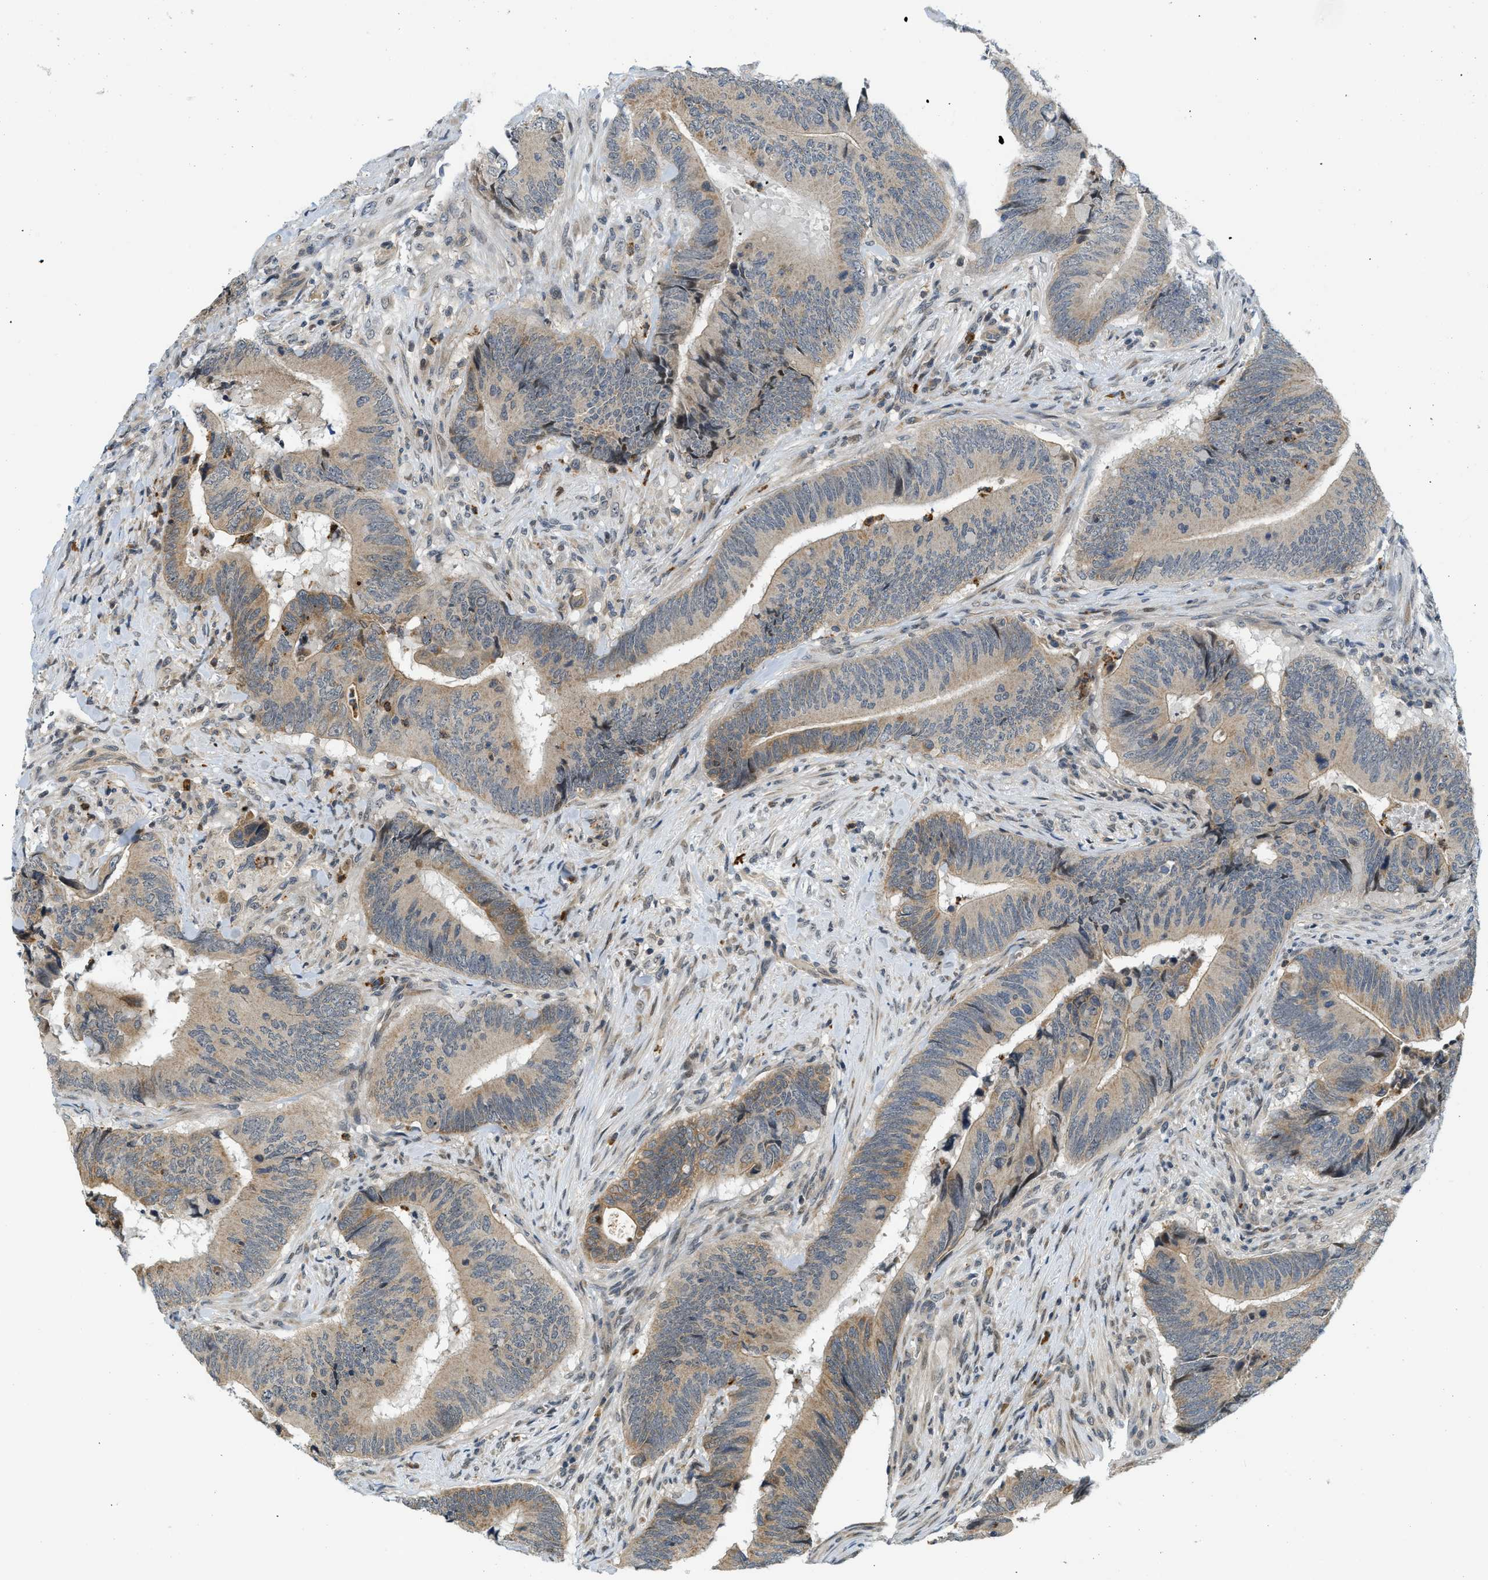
{"staining": {"intensity": "moderate", "quantity": "25%-75%", "location": "cytoplasmic/membranous"}, "tissue": "colorectal cancer", "cell_type": "Tumor cells", "image_type": "cancer", "snomed": [{"axis": "morphology", "description": "Normal tissue, NOS"}, {"axis": "morphology", "description": "Adenocarcinoma, NOS"}, {"axis": "topography", "description": "Colon"}], "caption": "The photomicrograph demonstrates staining of adenocarcinoma (colorectal), revealing moderate cytoplasmic/membranous protein positivity (brown color) within tumor cells.", "gene": "KMT2A", "patient": {"sex": "male", "age": 56}}